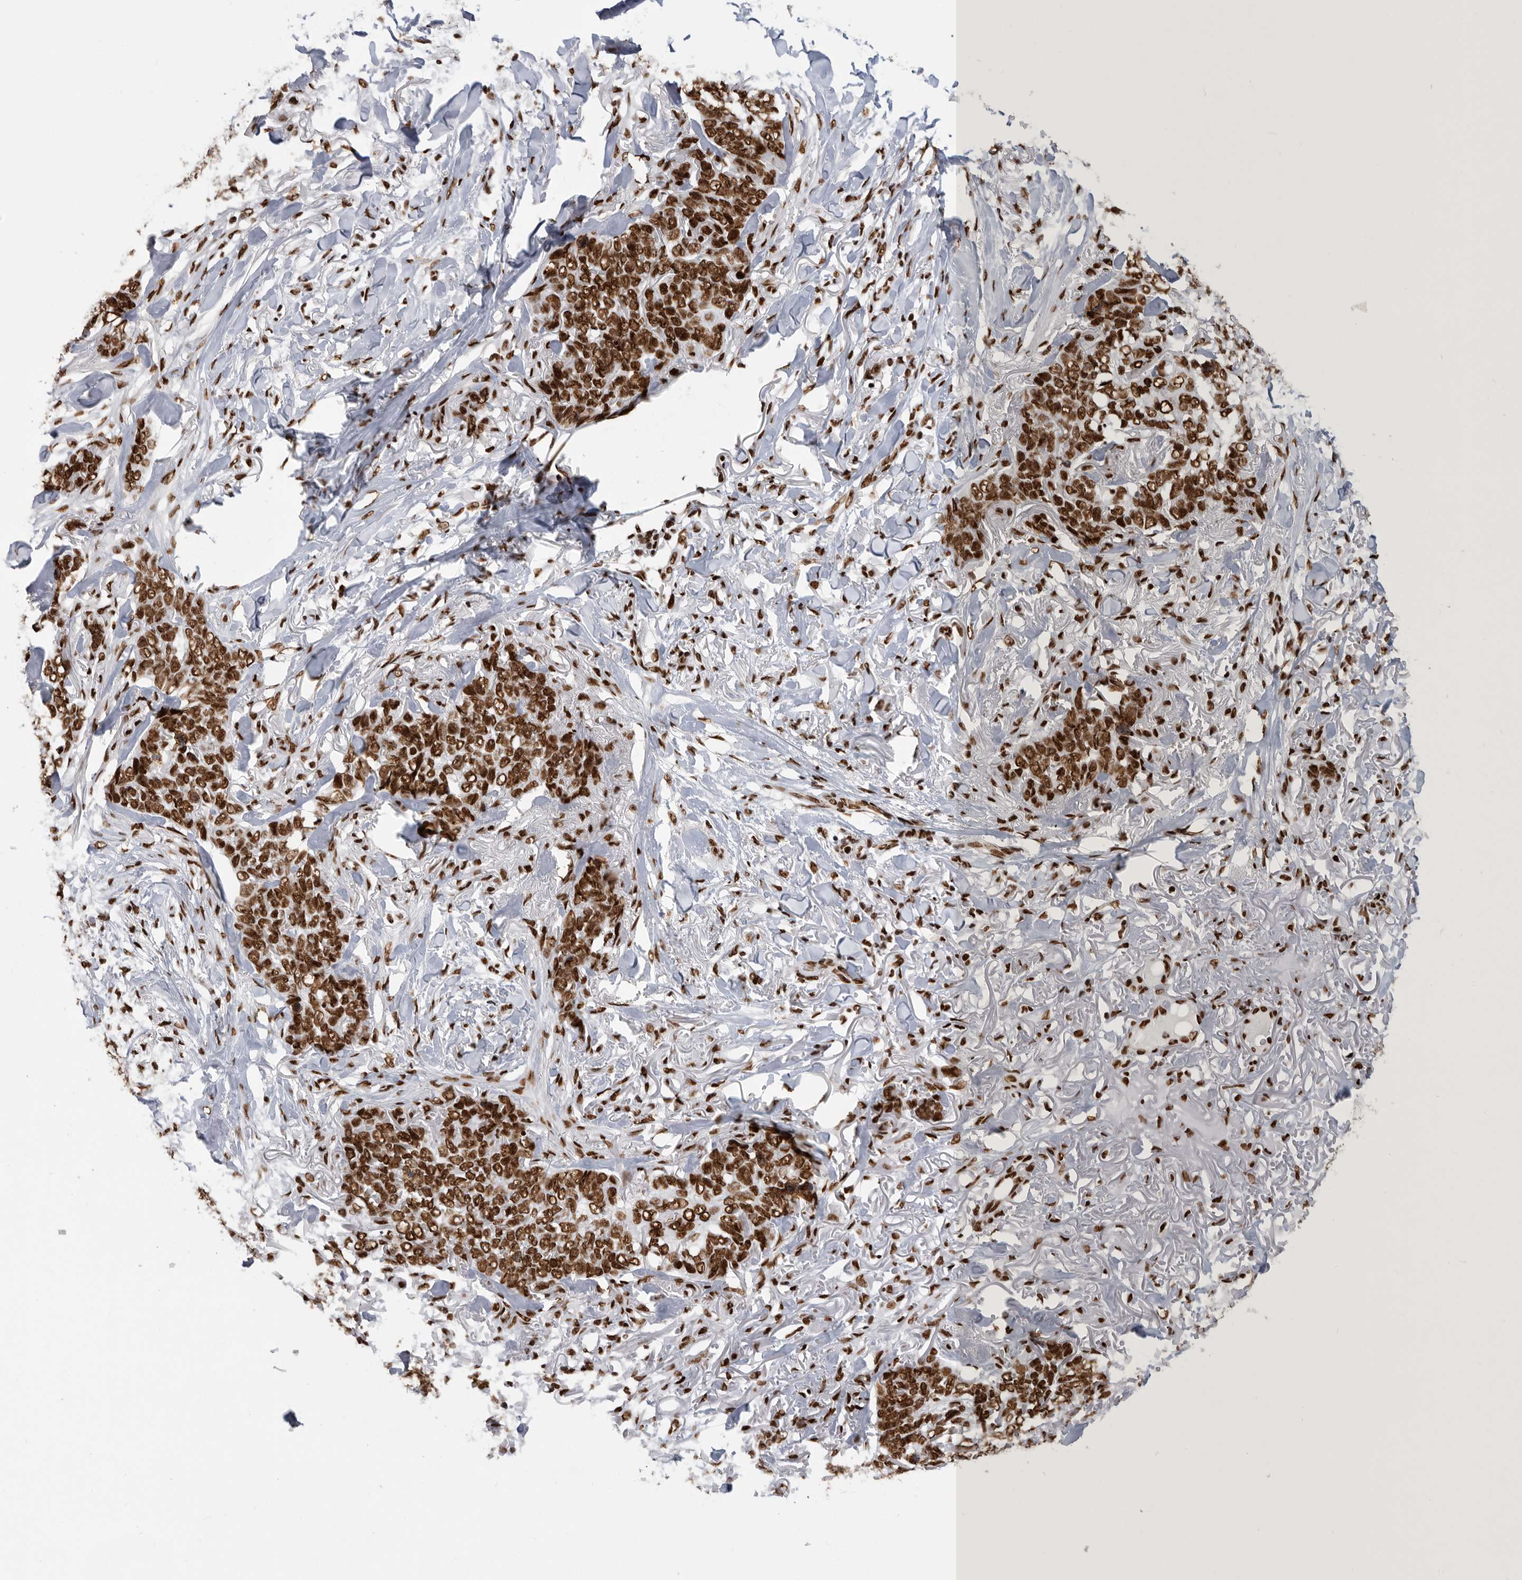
{"staining": {"intensity": "strong", "quantity": ">75%", "location": "nuclear"}, "tissue": "skin cancer", "cell_type": "Tumor cells", "image_type": "cancer", "snomed": [{"axis": "morphology", "description": "Normal tissue, NOS"}, {"axis": "morphology", "description": "Basal cell carcinoma"}, {"axis": "topography", "description": "Skin"}], "caption": "This is a photomicrograph of immunohistochemistry staining of skin cancer, which shows strong staining in the nuclear of tumor cells.", "gene": "BCLAF1", "patient": {"sex": "male", "age": 77}}